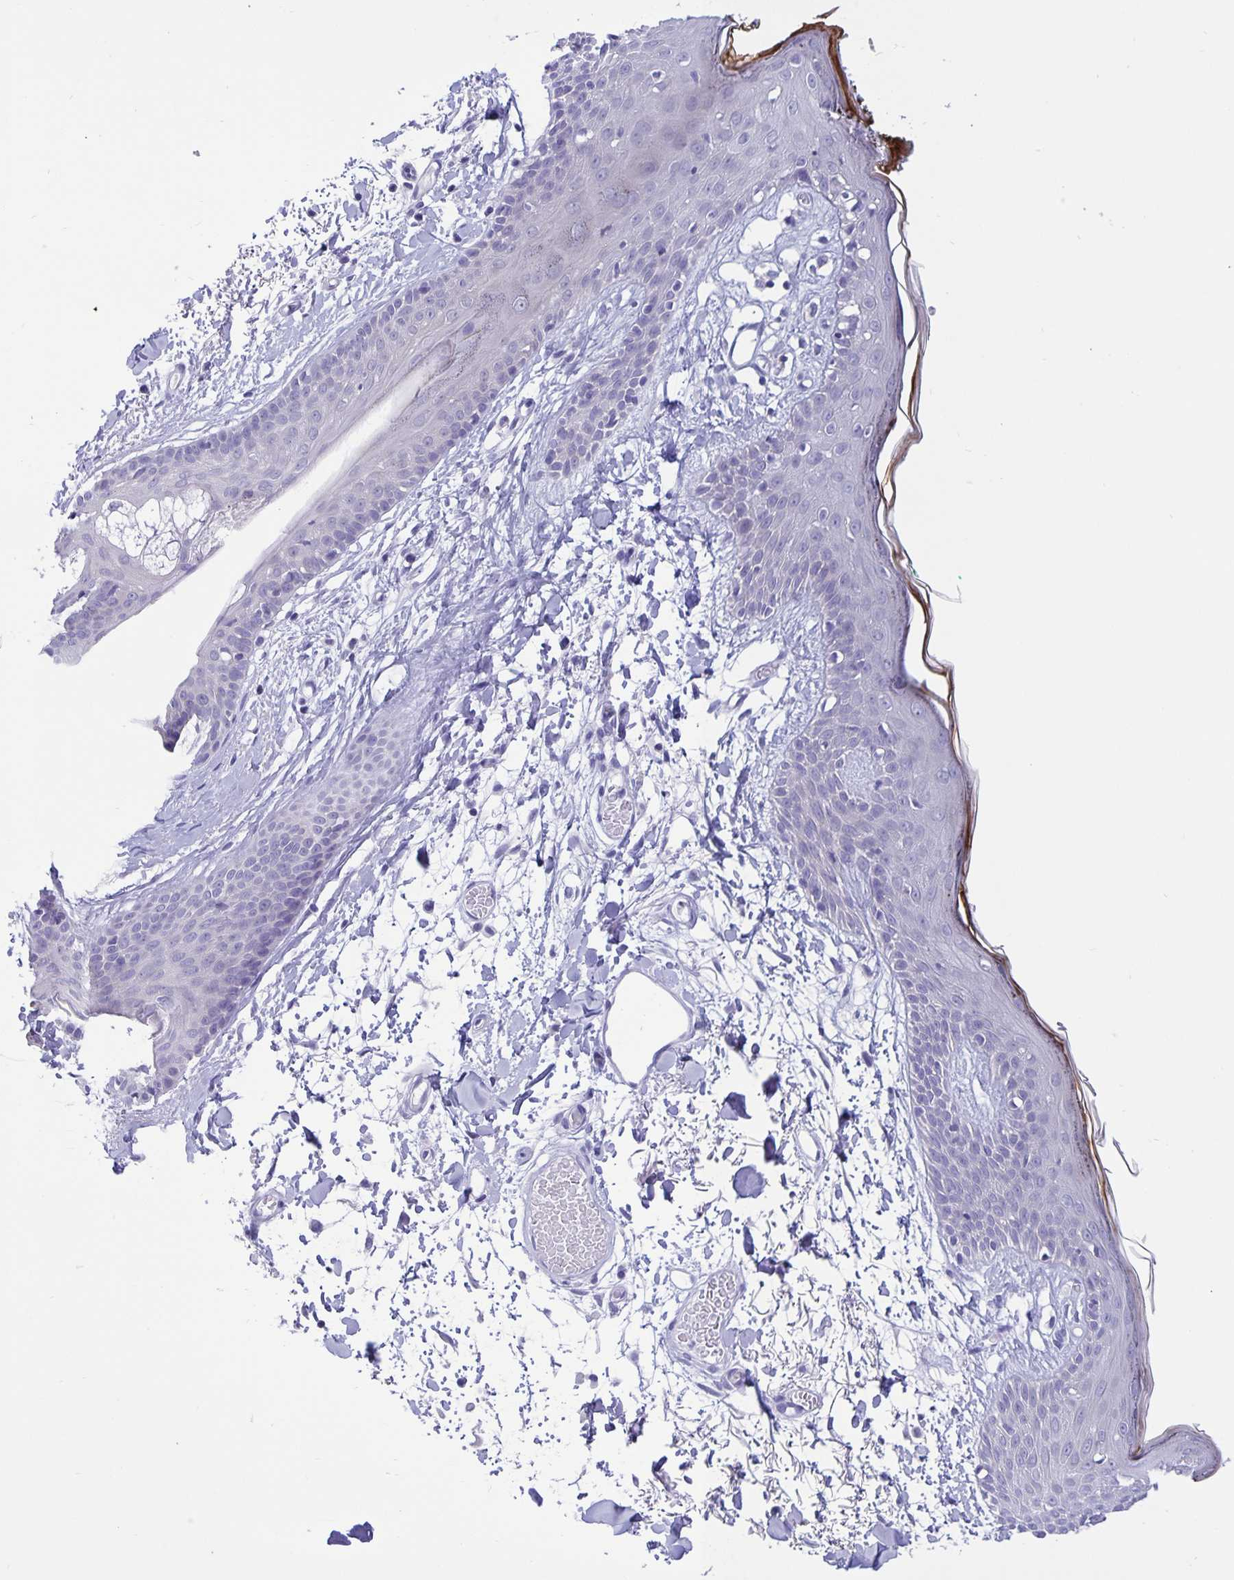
{"staining": {"intensity": "negative", "quantity": "none", "location": "none"}, "tissue": "skin", "cell_type": "Fibroblasts", "image_type": "normal", "snomed": [{"axis": "morphology", "description": "Normal tissue, NOS"}, {"axis": "topography", "description": "Skin"}], "caption": "Skin was stained to show a protein in brown. There is no significant expression in fibroblasts. (DAB IHC, high magnification).", "gene": "ERMN", "patient": {"sex": "male", "age": 79}}